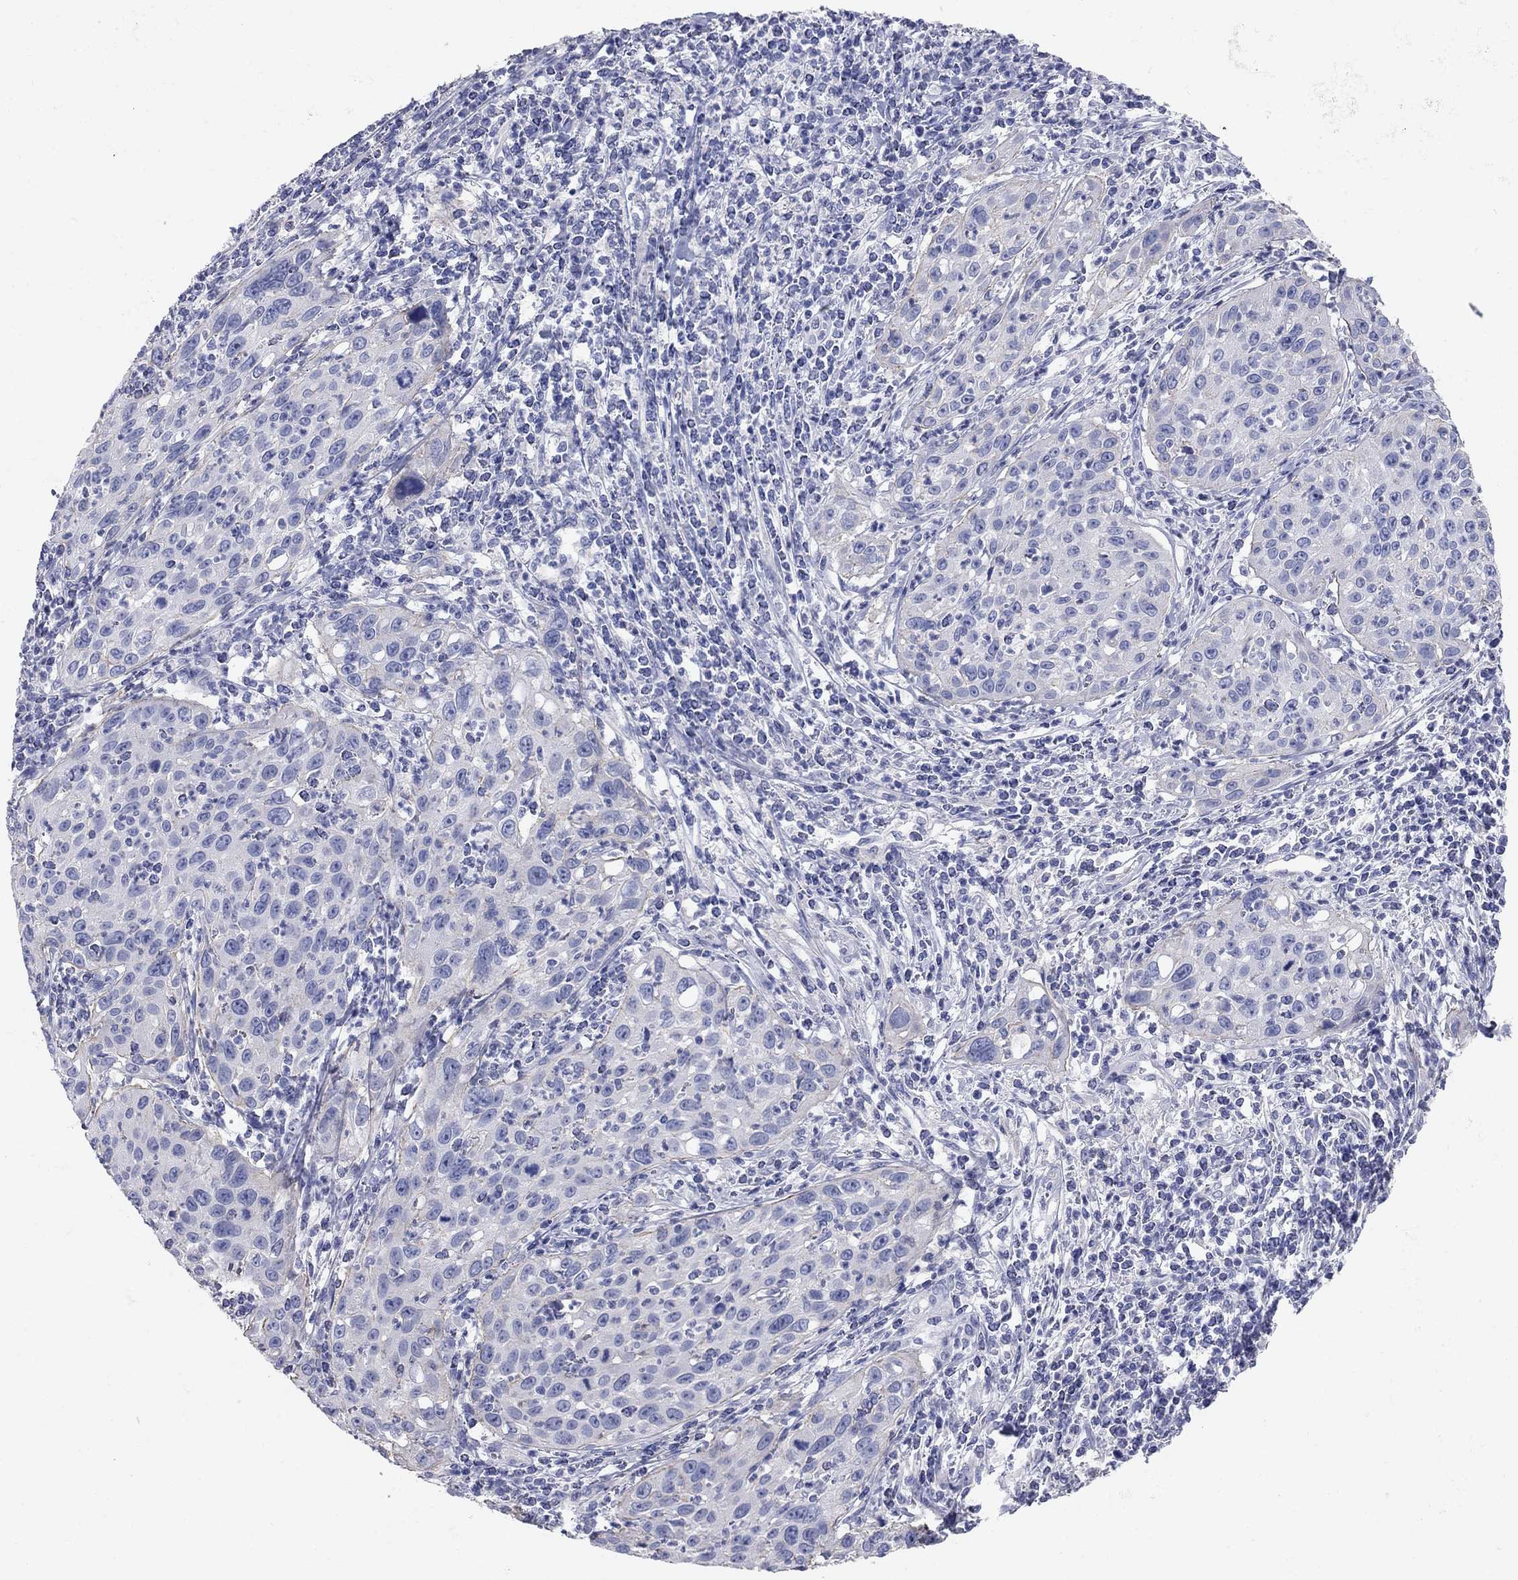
{"staining": {"intensity": "negative", "quantity": "none", "location": "none"}, "tissue": "cervical cancer", "cell_type": "Tumor cells", "image_type": "cancer", "snomed": [{"axis": "morphology", "description": "Squamous cell carcinoma, NOS"}, {"axis": "topography", "description": "Cervix"}], "caption": "Image shows no protein expression in tumor cells of cervical cancer tissue. (IHC, brightfield microscopy, high magnification).", "gene": "AOX1", "patient": {"sex": "female", "age": 26}}